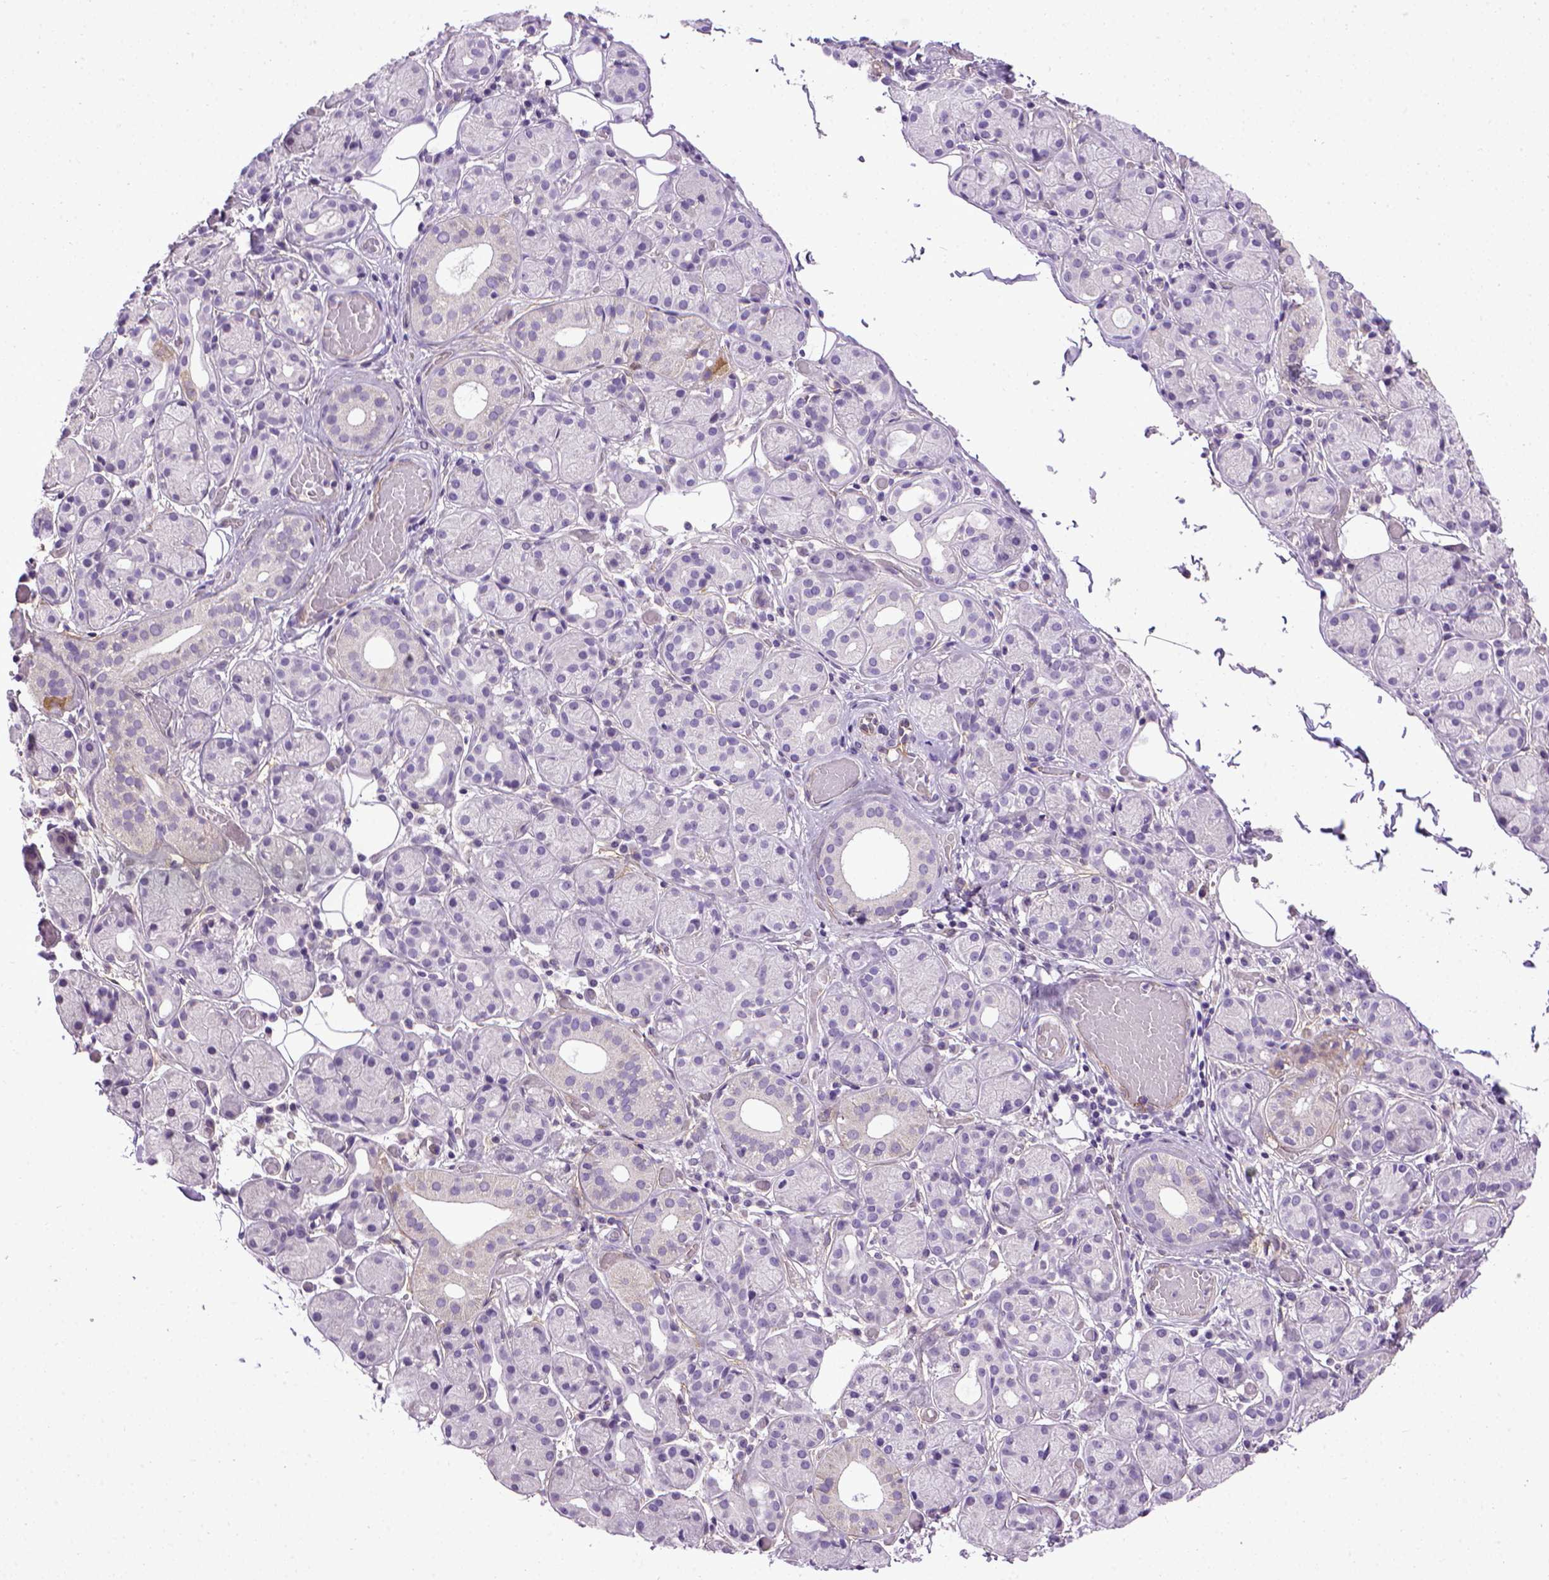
{"staining": {"intensity": "negative", "quantity": "none", "location": "none"}, "tissue": "salivary gland", "cell_type": "Glandular cells", "image_type": "normal", "snomed": [{"axis": "morphology", "description": "Normal tissue, NOS"}, {"axis": "topography", "description": "Salivary gland"}, {"axis": "topography", "description": "Peripheral nerve tissue"}], "caption": "An immunohistochemistry (IHC) histopathology image of benign salivary gland is shown. There is no staining in glandular cells of salivary gland.", "gene": "ENG", "patient": {"sex": "male", "age": 71}}